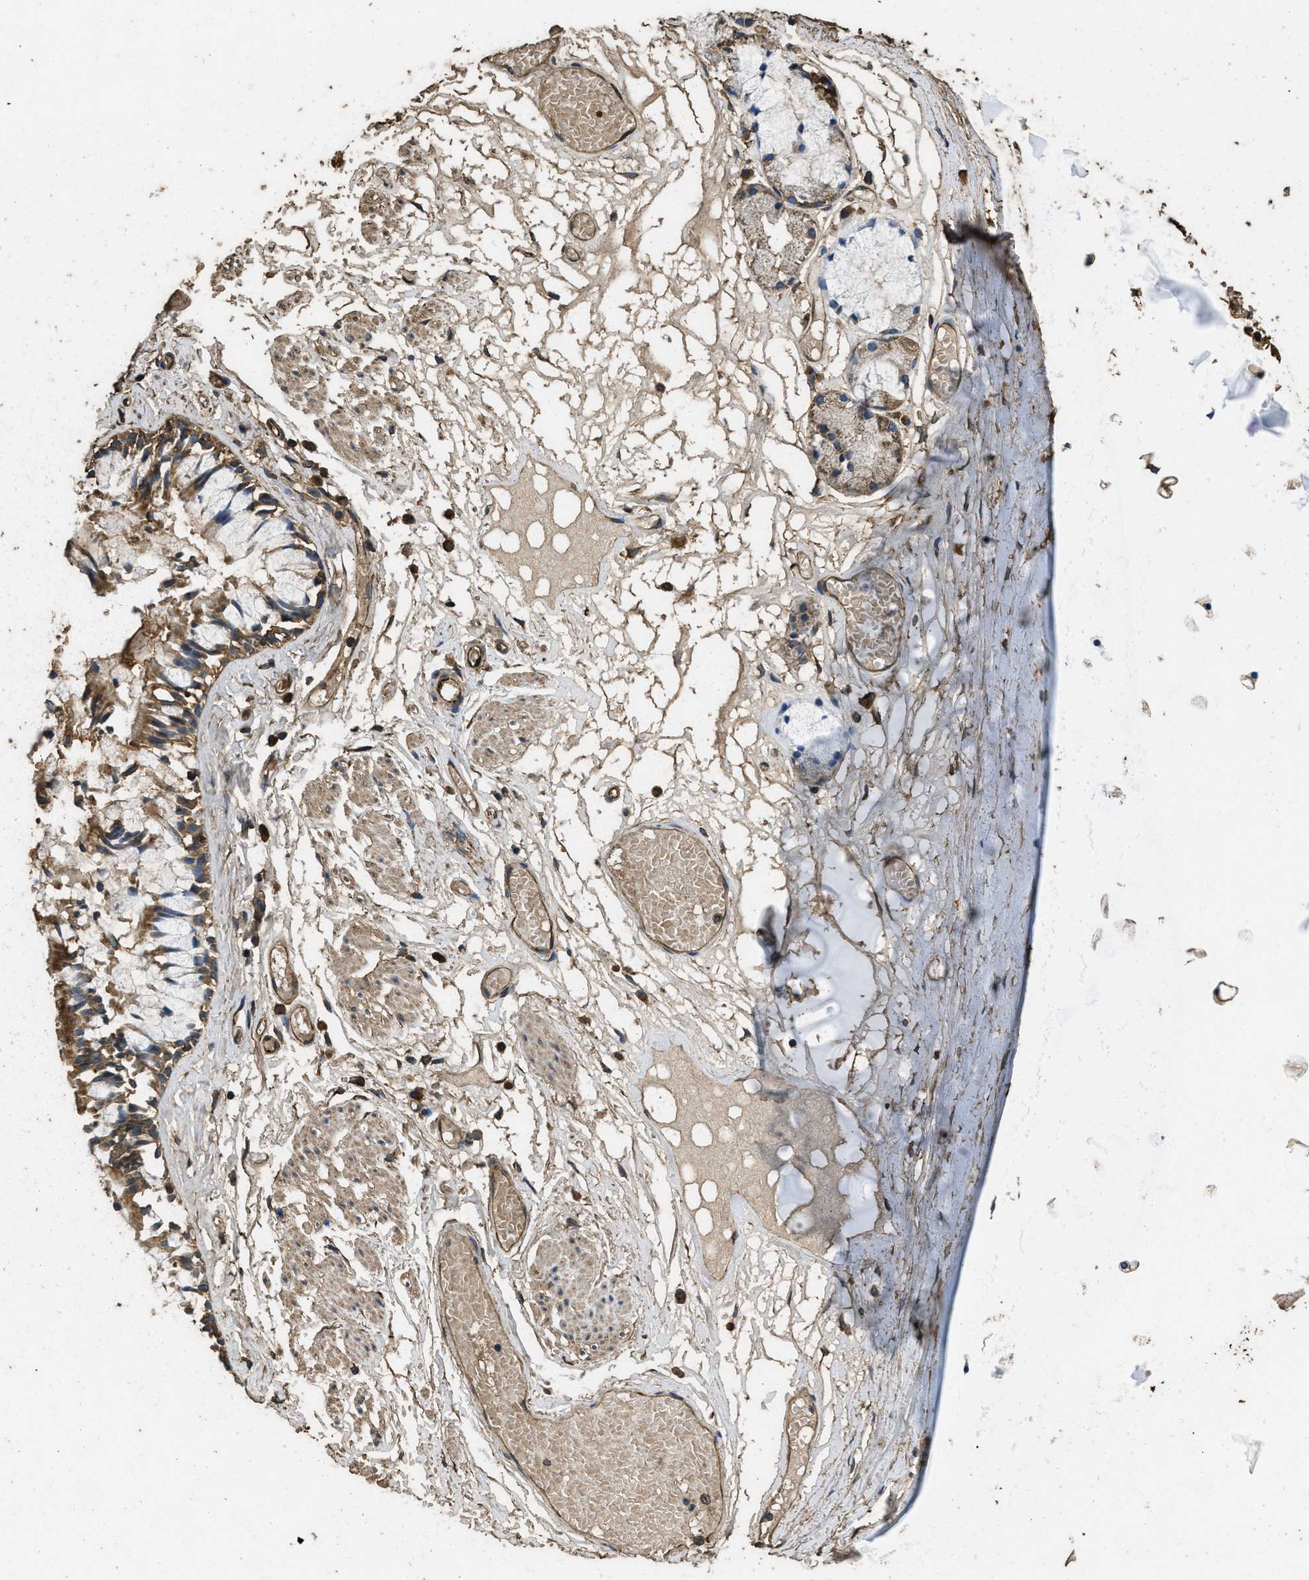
{"staining": {"intensity": "moderate", "quantity": ">75%", "location": "cytoplasmic/membranous"}, "tissue": "bronchus", "cell_type": "Respiratory epithelial cells", "image_type": "normal", "snomed": [{"axis": "morphology", "description": "Normal tissue, NOS"}, {"axis": "morphology", "description": "Inflammation, NOS"}, {"axis": "topography", "description": "Cartilage tissue"}, {"axis": "topography", "description": "Lung"}], "caption": "Protein staining displays moderate cytoplasmic/membranous positivity in approximately >75% of respiratory epithelial cells in benign bronchus.", "gene": "CYRIA", "patient": {"sex": "male", "age": 71}}